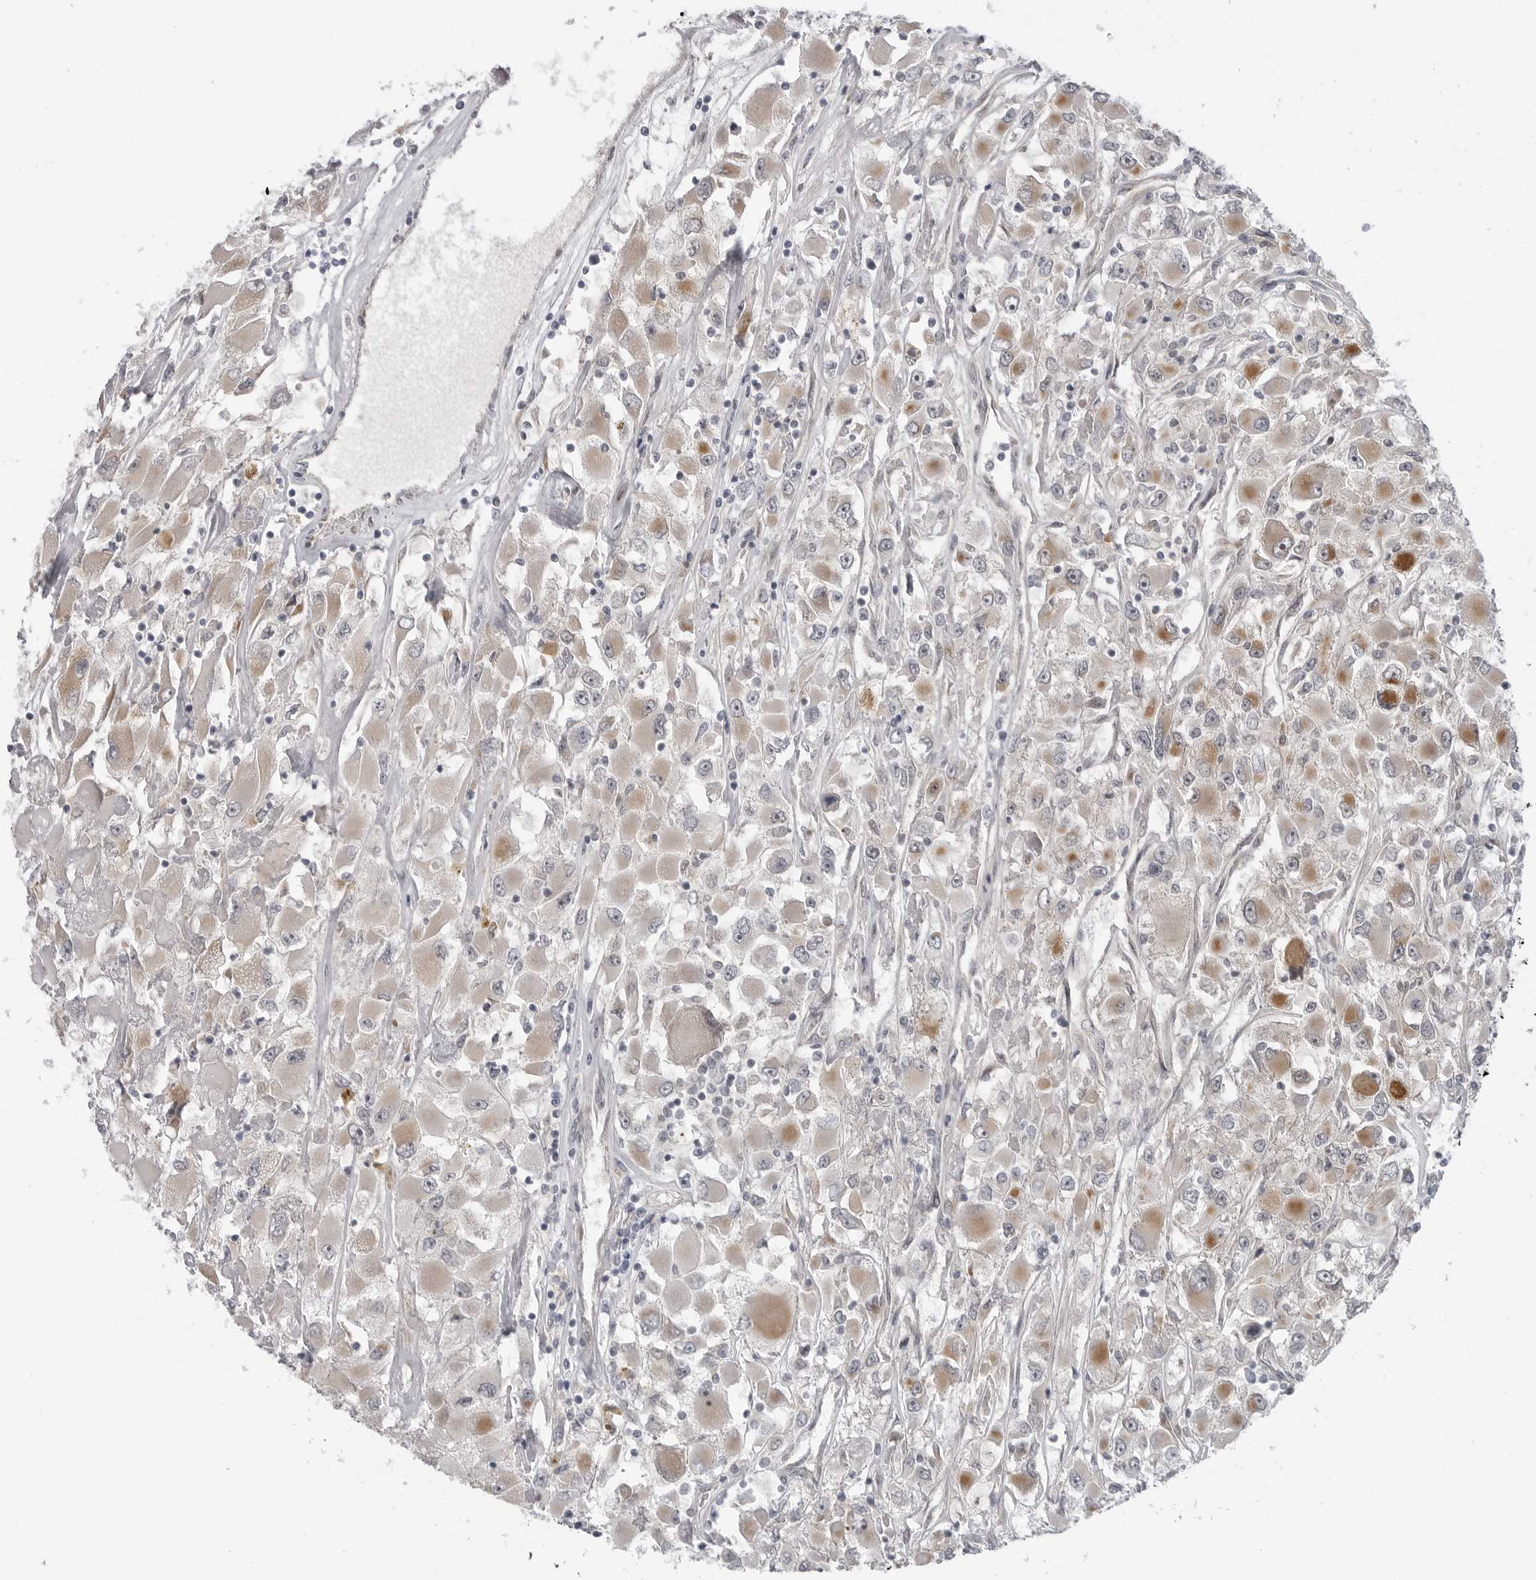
{"staining": {"intensity": "moderate", "quantity": "<25%", "location": "cytoplasmic/membranous"}, "tissue": "renal cancer", "cell_type": "Tumor cells", "image_type": "cancer", "snomed": [{"axis": "morphology", "description": "Adenocarcinoma, NOS"}, {"axis": "topography", "description": "Kidney"}], "caption": "Immunohistochemistry (DAB (3,3'-diaminobenzidine)) staining of renal cancer exhibits moderate cytoplasmic/membranous protein expression in approximately <25% of tumor cells.", "gene": "LRRC45", "patient": {"sex": "female", "age": 52}}